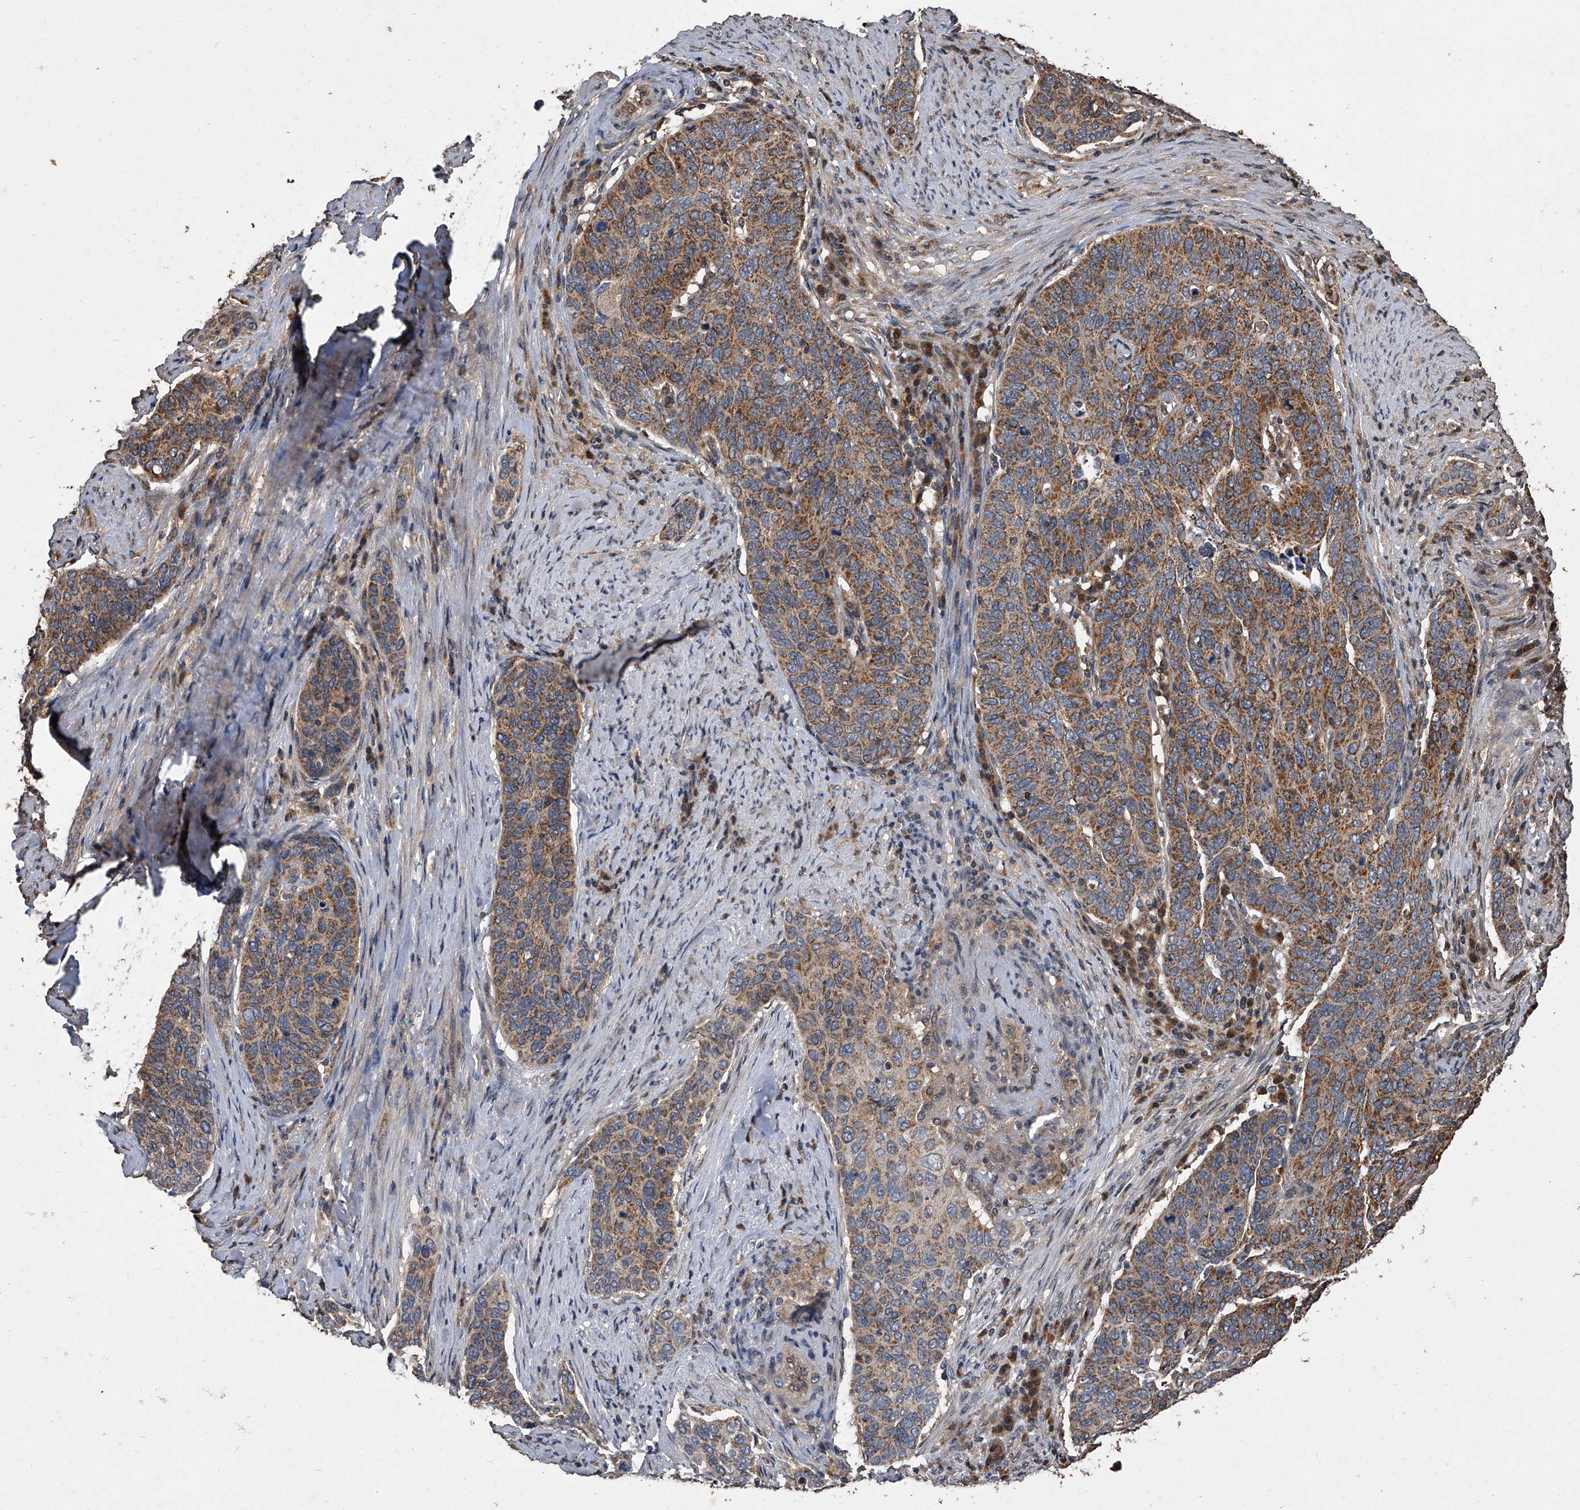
{"staining": {"intensity": "moderate", "quantity": ">75%", "location": "cytoplasmic/membranous"}, "tissue": "cervical cancer", "cell_type": "Tumor cells", "image_type": "cancer", "snomed": [{"axis": "morphology", "description": "Squamous cell carcinoma, NOS"}, {"axis": "topography", "description": "Cervix"}], "caption": "Brown immunohistochemical staining in human cervical squamous cell carcinoma demonstrates moderate cytoplasmic/membranous expression in approximately >75% of tumor cells.", "gene": "LTV1", "patient": {"sex": "female", "age": 60}}